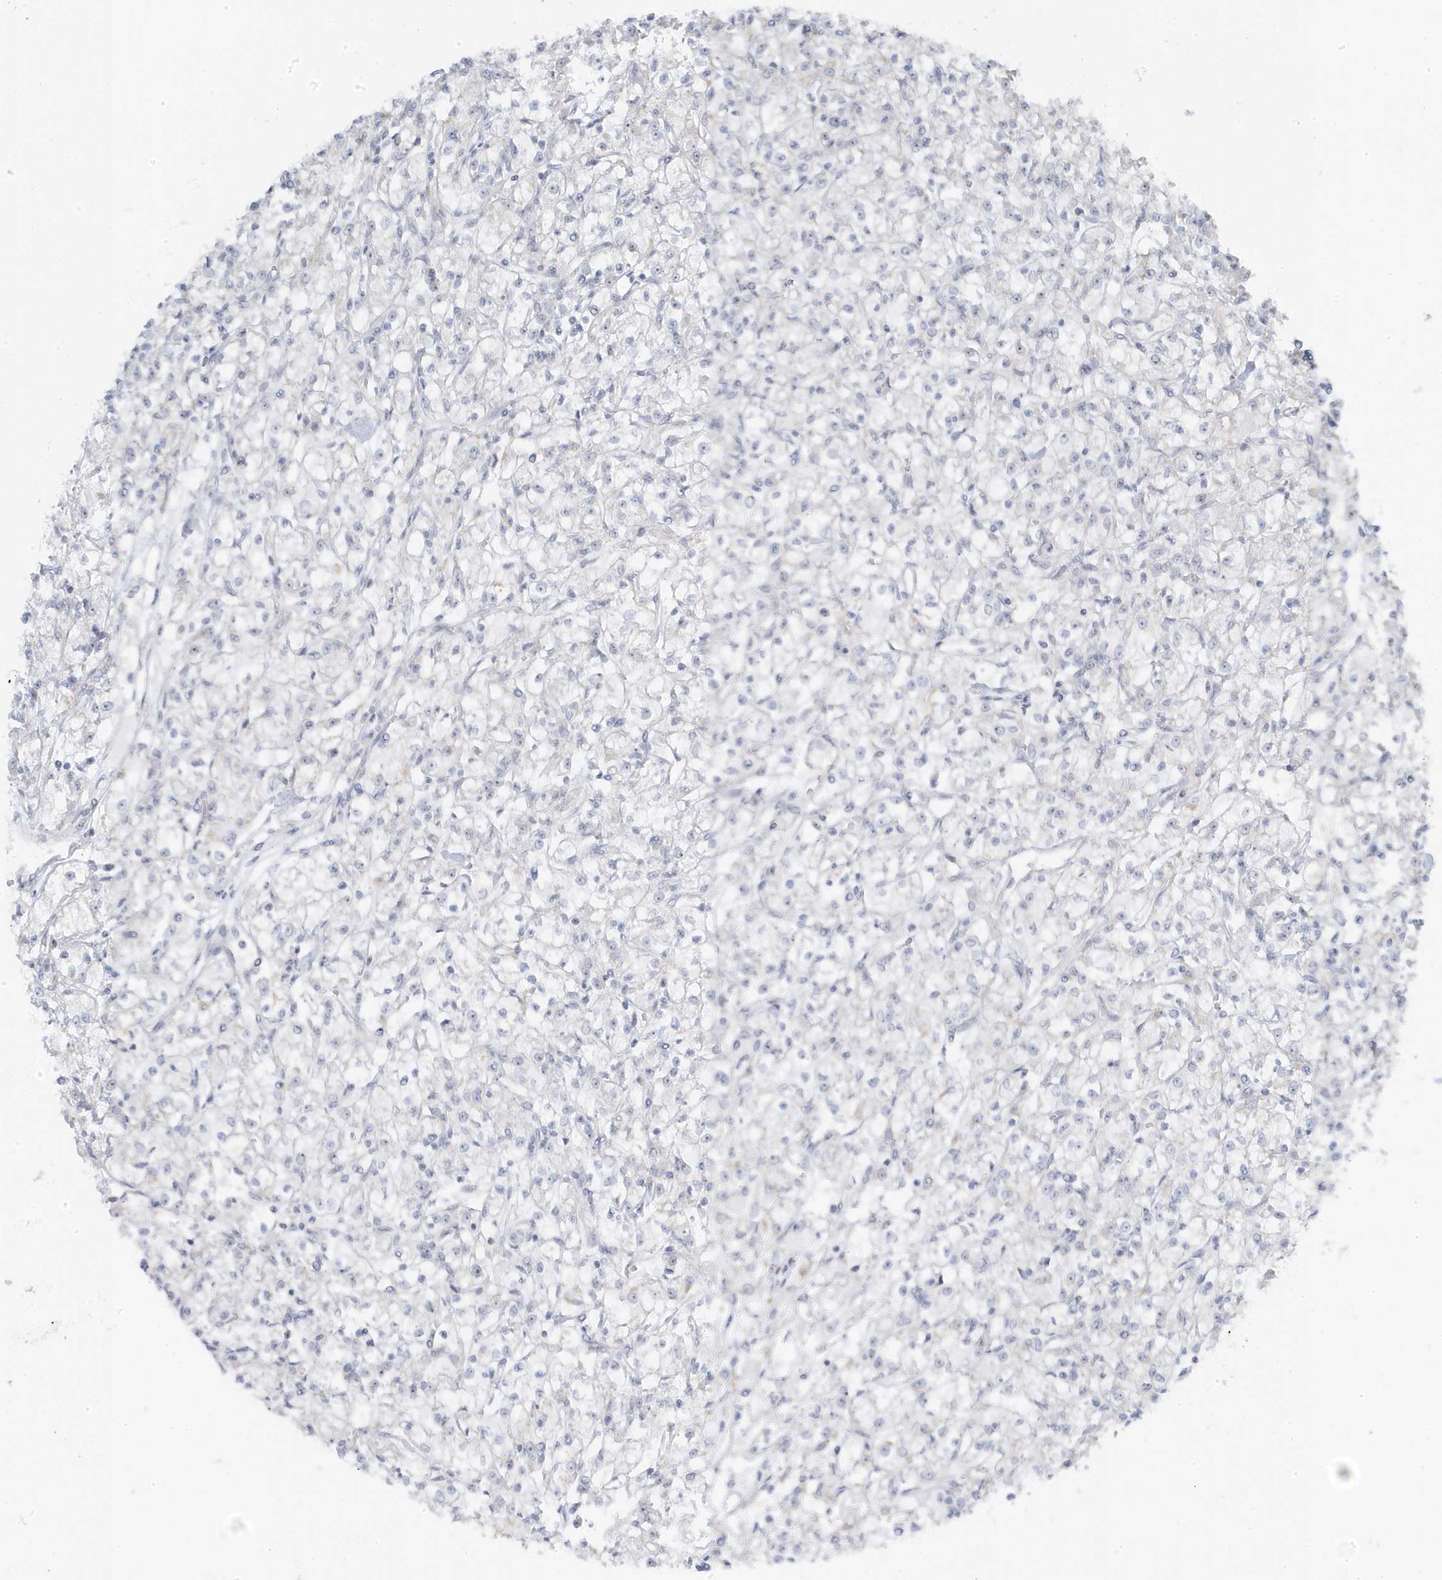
{"staining": {"intensity": "negative", "quantity": "none", "location": "none"}, "tissue": "renal cancer", "cell_type": "Tumor cells", "image_type": "cancer", "snomed": [{"axis": "morphology", "description": "Adenocarcinoma, NOS"}, {"axis": "topography", "description": "Kidney"}], "caption": "Adenocarcinoma (renal) stained for a protein using immunohistochemistry reveals no staining tumor cells.", "gene": "TSEN15", "patient": {"sex": "female", "age": 59}}